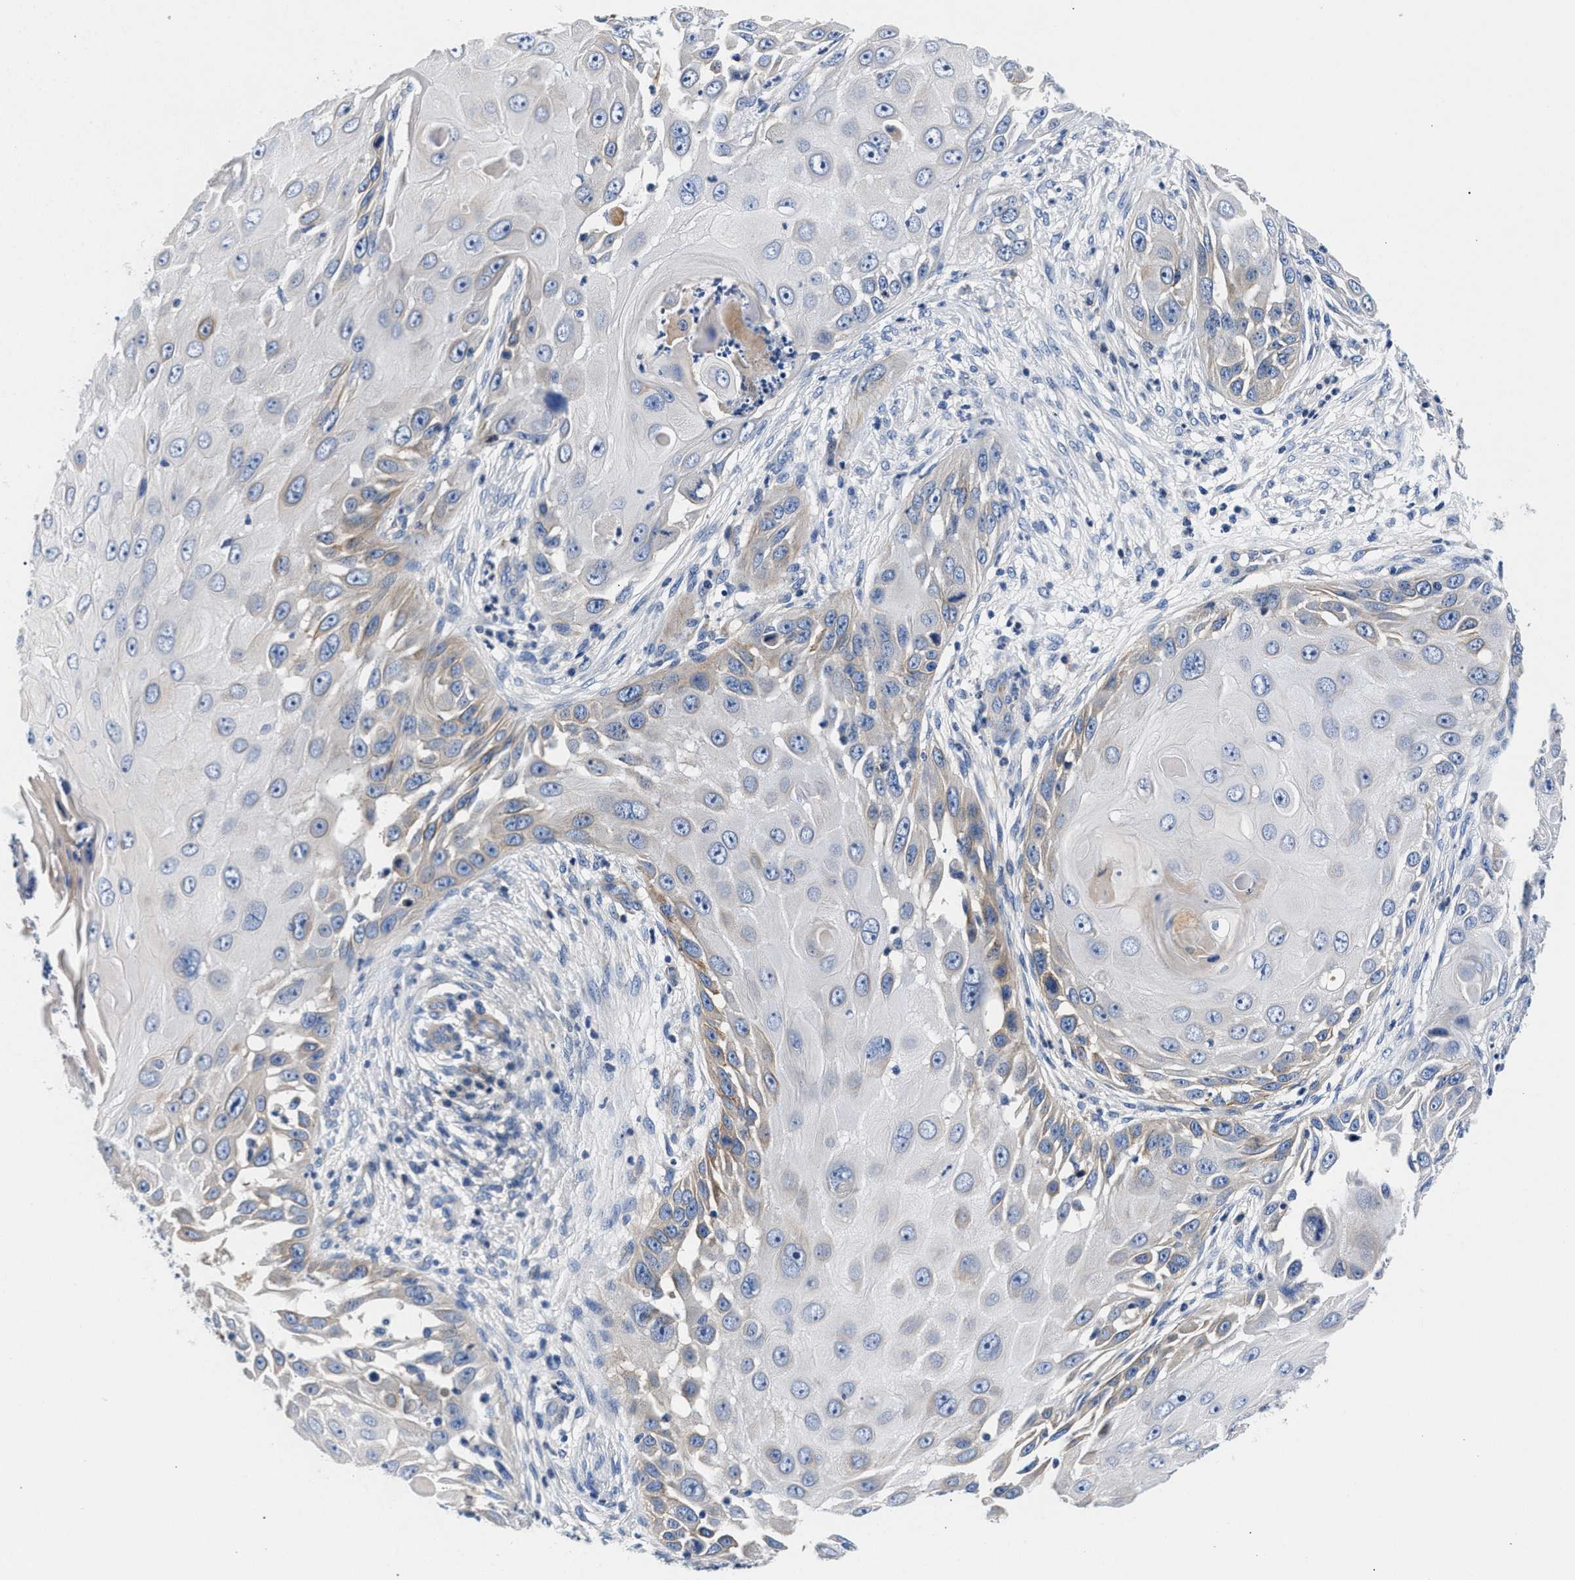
{"staining": {"intensity": "weak", "quantity": "25%-75%", "location": "cytoplasmic/membranous"}, "tissue": "skin cancer", "cell_type": "Tumor cells", "image_type": "cancer", "snomed": [{"axis": "morphology", "description": "Squamous cell carcinoma, NOS"}, {"axis": "topography", "description": "Skin"}], "caption": "IHC of human skin cancer (squamous cell carcinoma) displays low levels of weak cytoplasmic/membranous positivity in approximately 25%-75% of tumor cells.", "gene": "P2RY4", "patient": {"sex": "female", "age": 44}}